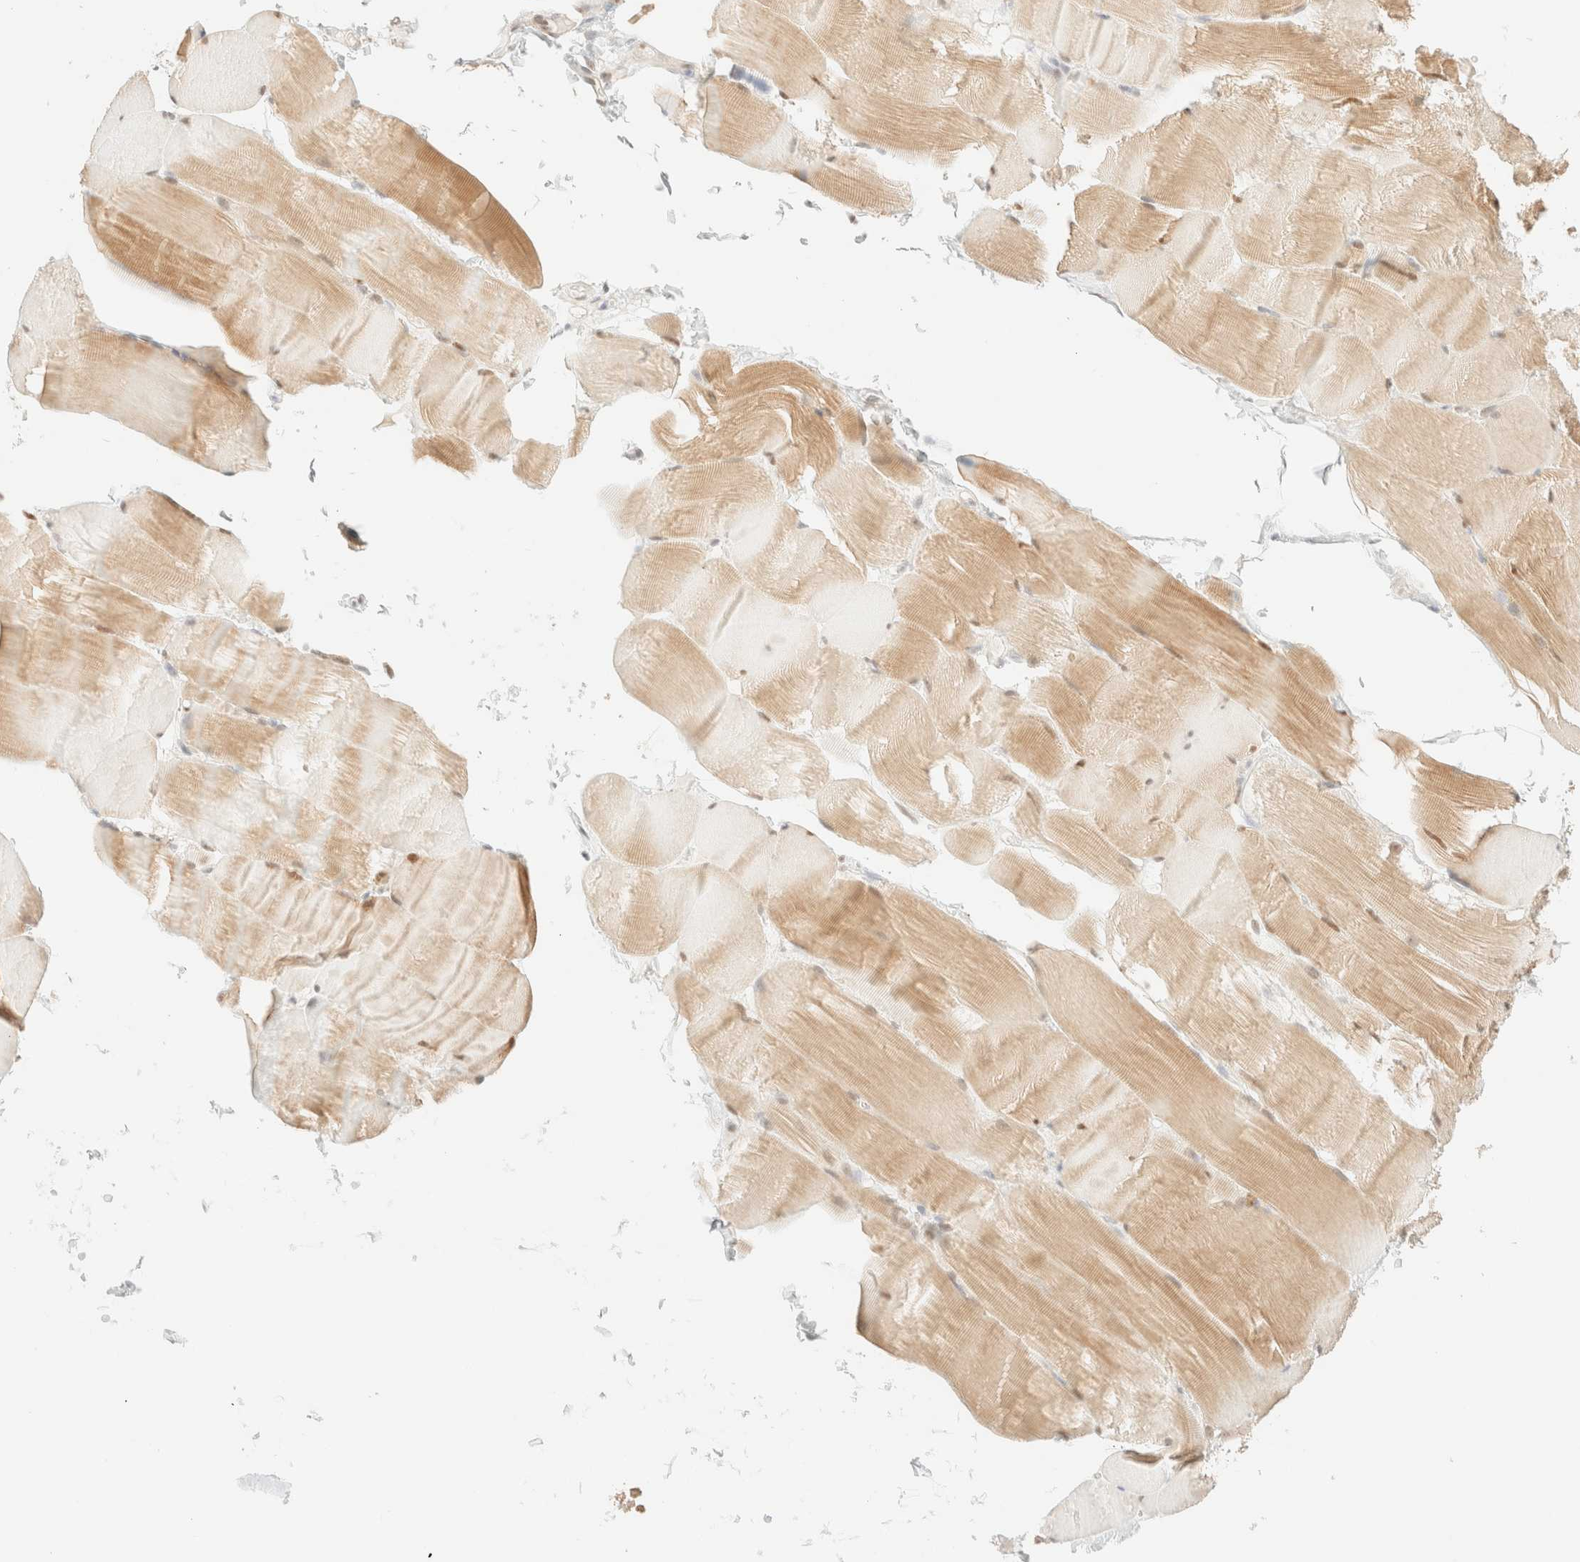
{"staining": {"intensity": "moderate", "quantity": "25%-75%", "location": "cytoplasmic/membranous"}, "tissue": "skeletal muscle", "cell_type": "Myocytes", "image_type": "normal", "snomed": [{"axis": "morphology", "description": "Normal tissue, NOS"}, {"axis": "topography", "description": "Skin"}, {"axis": "topography", "description": "Skeletal muscle"}], "caption": "Immunohistochemistry histopathology image of normal skeletal muscle: skeletal muscle stained using immunohistochemistry (IHC) exhibits medium levels of moderate protein expression localized specifically in the cytoplasmic/membranous of myocytes, appearing as a cytoplasmic/membranous brown color.", "gene": "TSR1", "patient": {"sex": "male", "age": 83}}